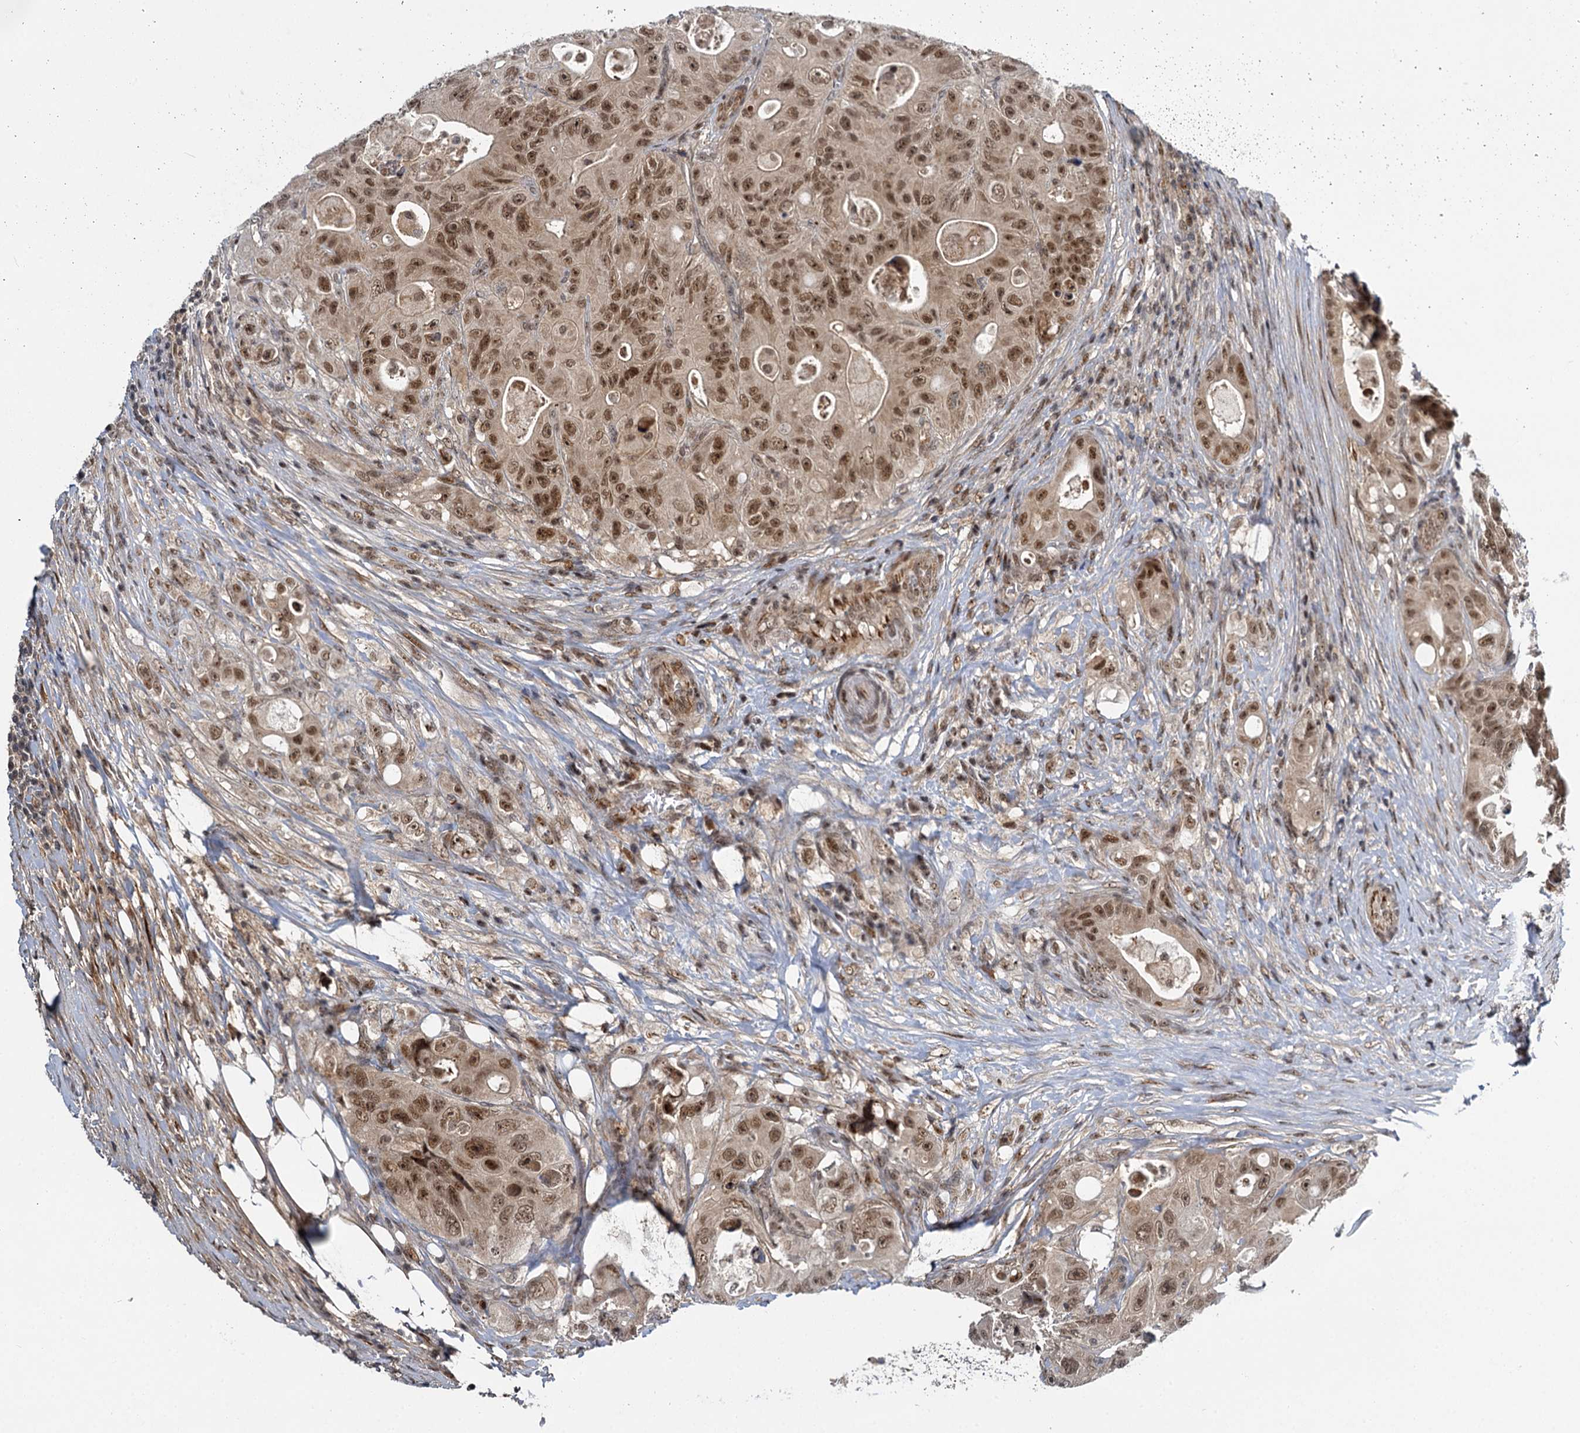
{"staining": {"intensity": "moderate", "quantity": ">75%", "location": "cytoplasmic/membranous,nuclear"}, "tissue": "colorectal cancer", "cell_type": "Tumor cells", "image_type": "cancer", "snomed": [{"axis": "morphology", "description": "Adenocarcinoma, NOS"}, {"axis": "topography", "description": "Colon"}], "caption": "Human colorectal adenocarcinoma stained with a brown dye demonstrates moderate cytoplasmic/membranous and nuclear positive staining in approximately >75% of tumor cells.", "gene": "MBD6", "patient": {"sex": "female", "age": 46}}